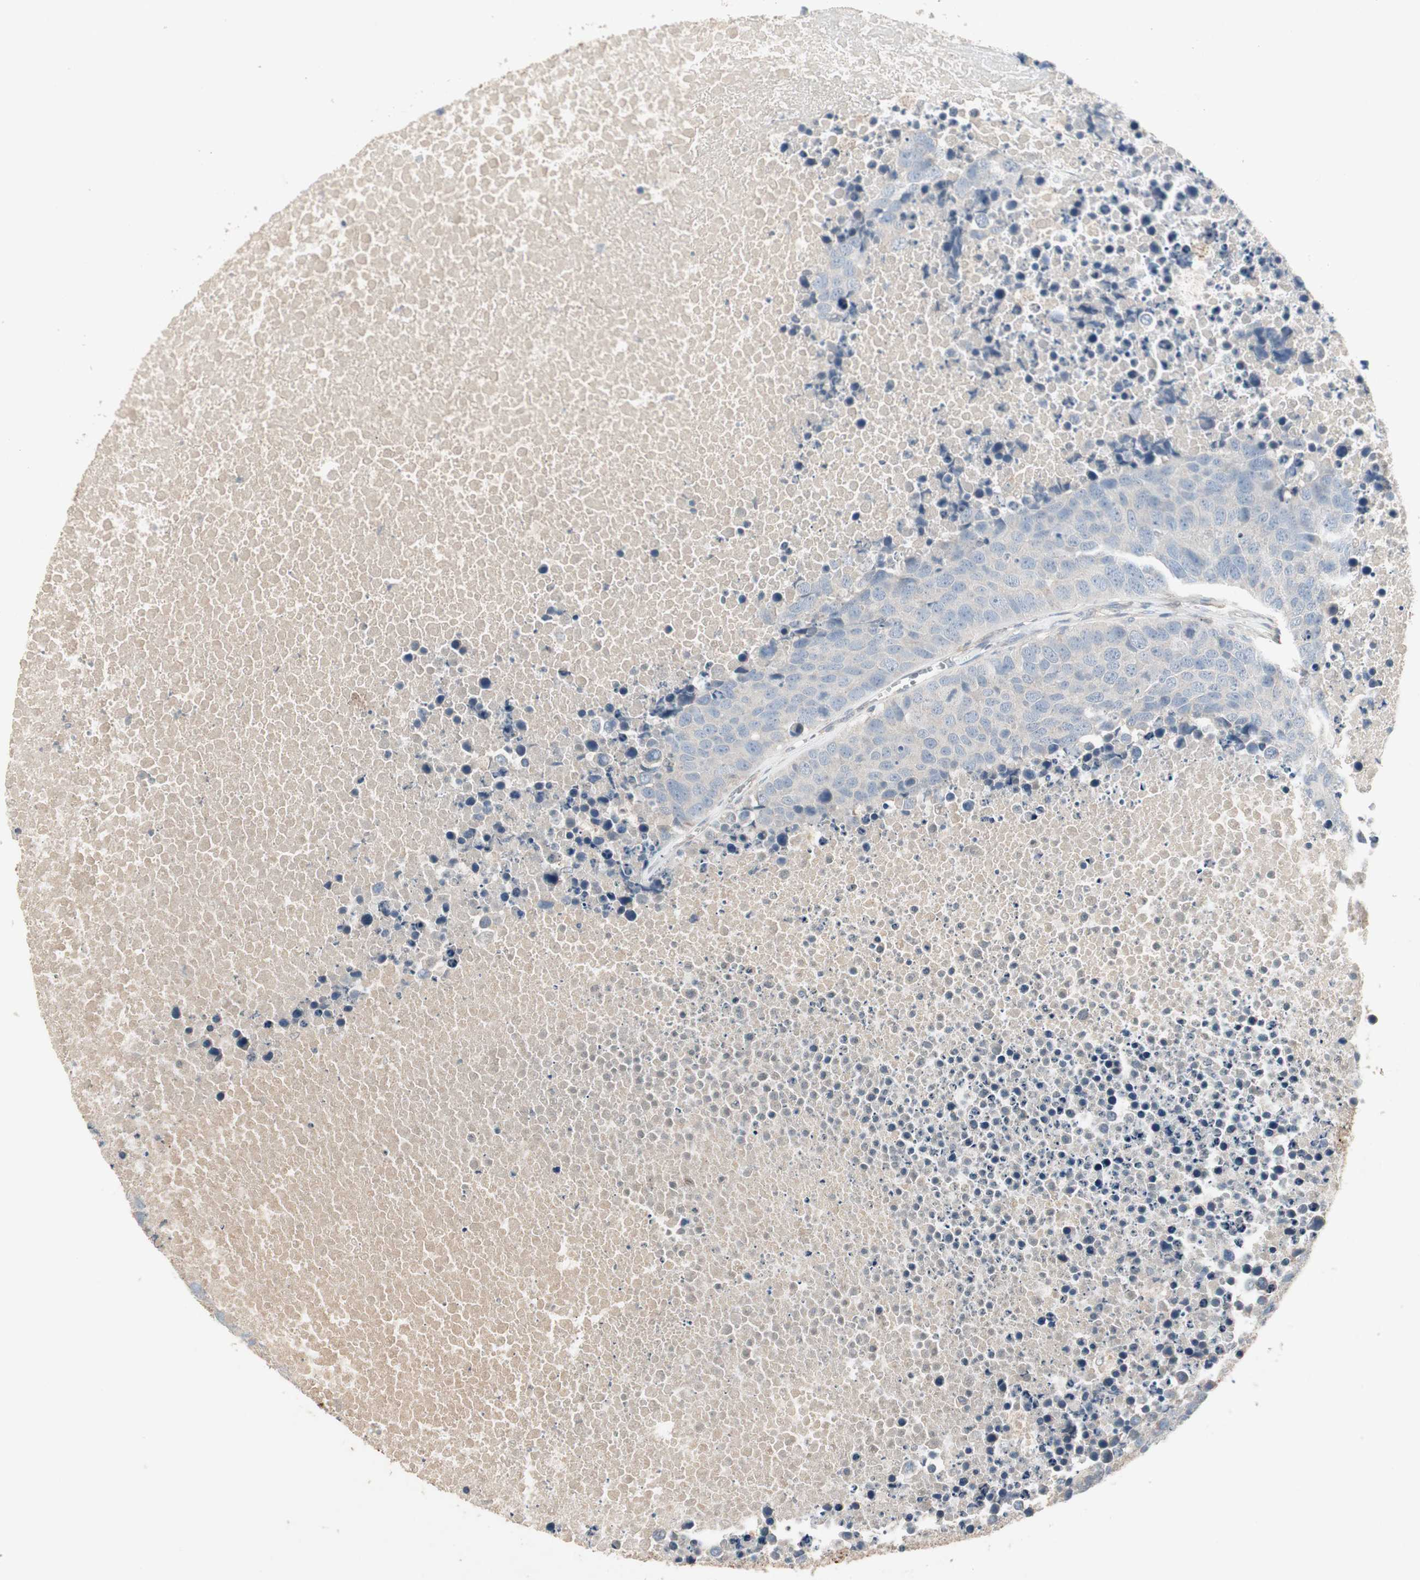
{"staining": {"intensity": "negative", "quantity": "none", "location": "none"}, "tissue": "carcinoid", "cell_type": "Tumor cells", "image_type": "cancer", "snomed": [{"axis": "morphology", "description": "Carcinoid, malignant, NOS"}, {"axis": "topography", "description": "Lung"}], "caption": "Malignant carcinoid stained for a protein using IHC displays no positivity tumor cells.", "gene": "JMJD7-PLA2G4B", "patient": {"sex": "male", "age": 60}}